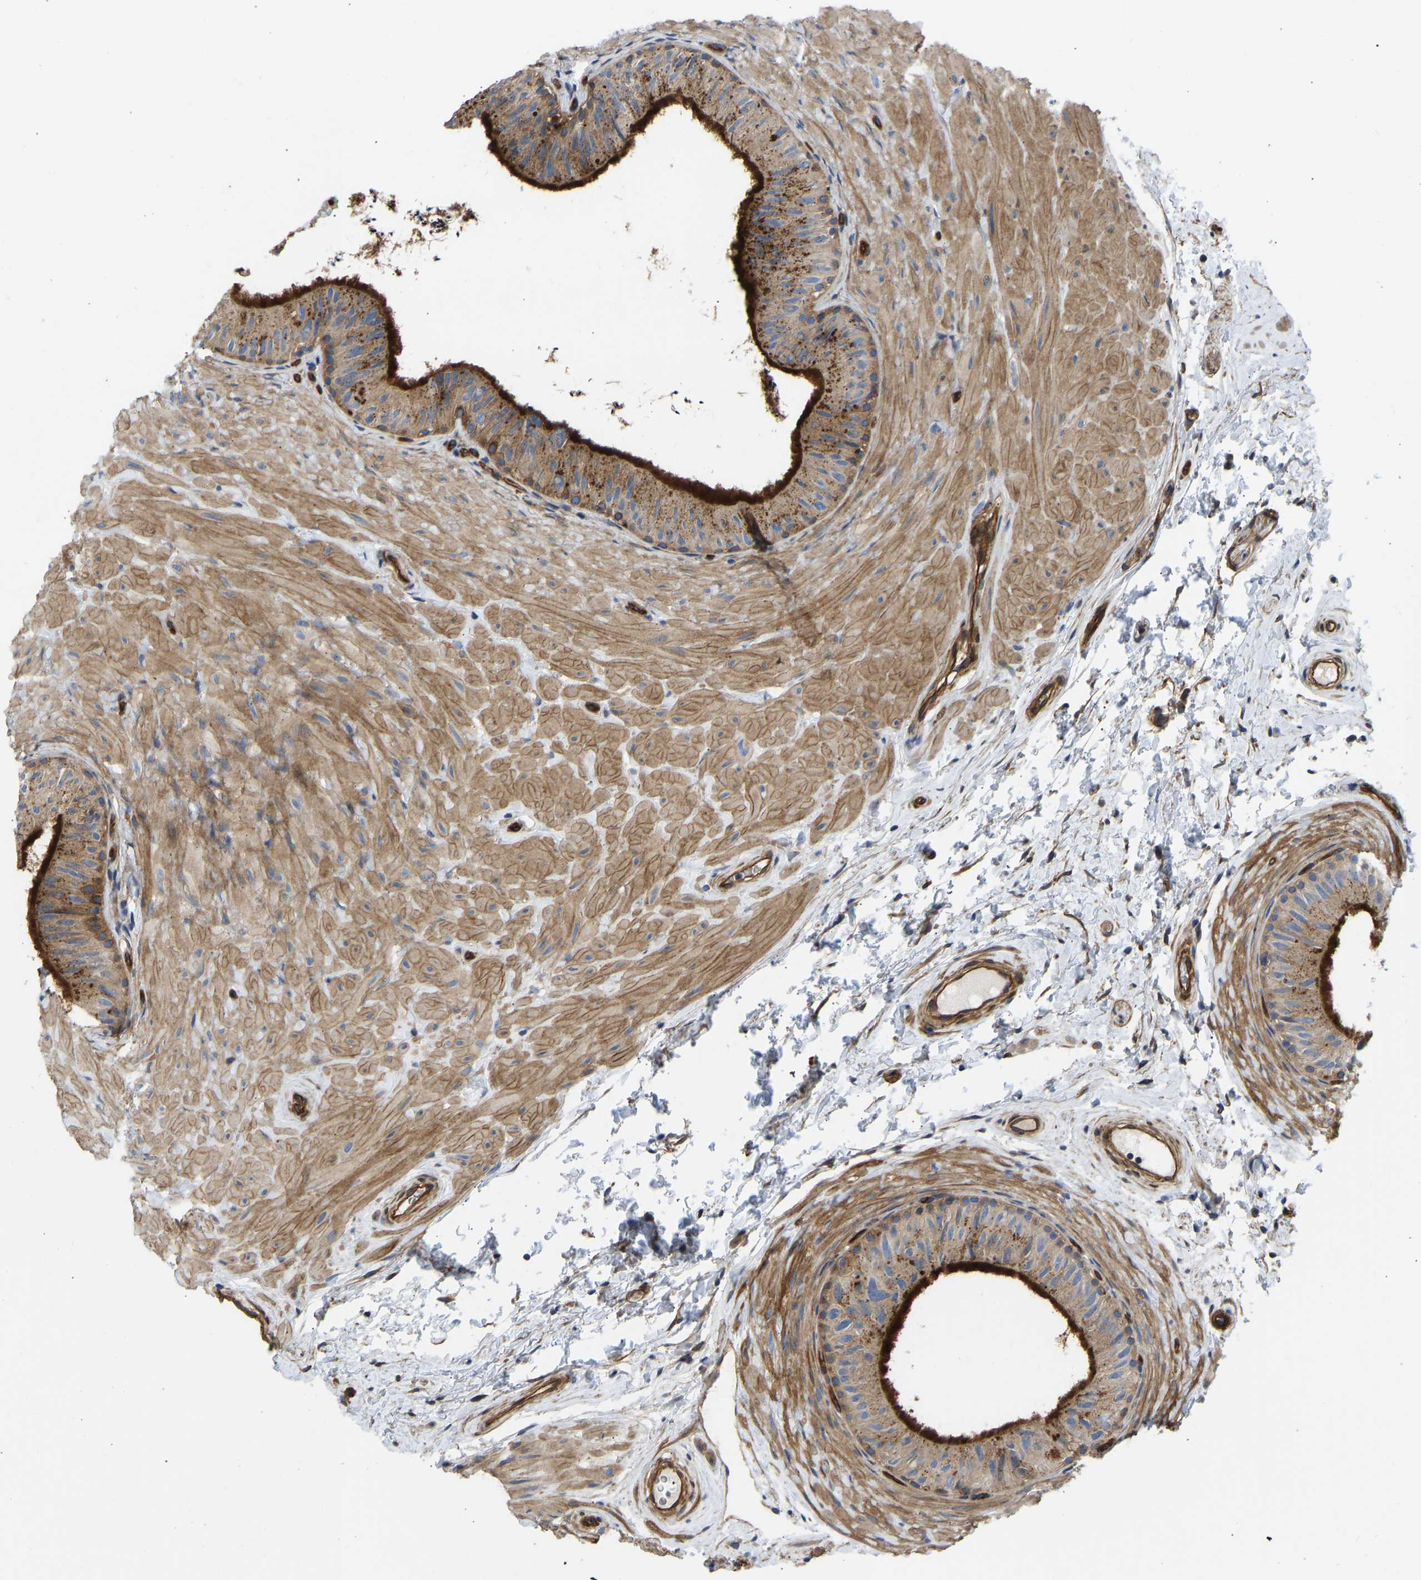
{"staining": {"intensity": "strong", "quantity": ">75%", "location": "cytoplasmic/membranous"}, "tissue": "epididymis", "cell_type": "Glandular cells", "image_type": "normal", "snomed": [{"axis": "morphology", "description": "Normal tissue, NOS"}, {"axis": "topography", "description": "Epididymis"}], "caption": "DAB immunohistochemical staining of normal human epididymis shows strong cytoplasmic/membranous protein positivity in approximately >75% of glandular cells.", "gene": "MYO1C", "patient": {"sex": "male", "age": 34}}